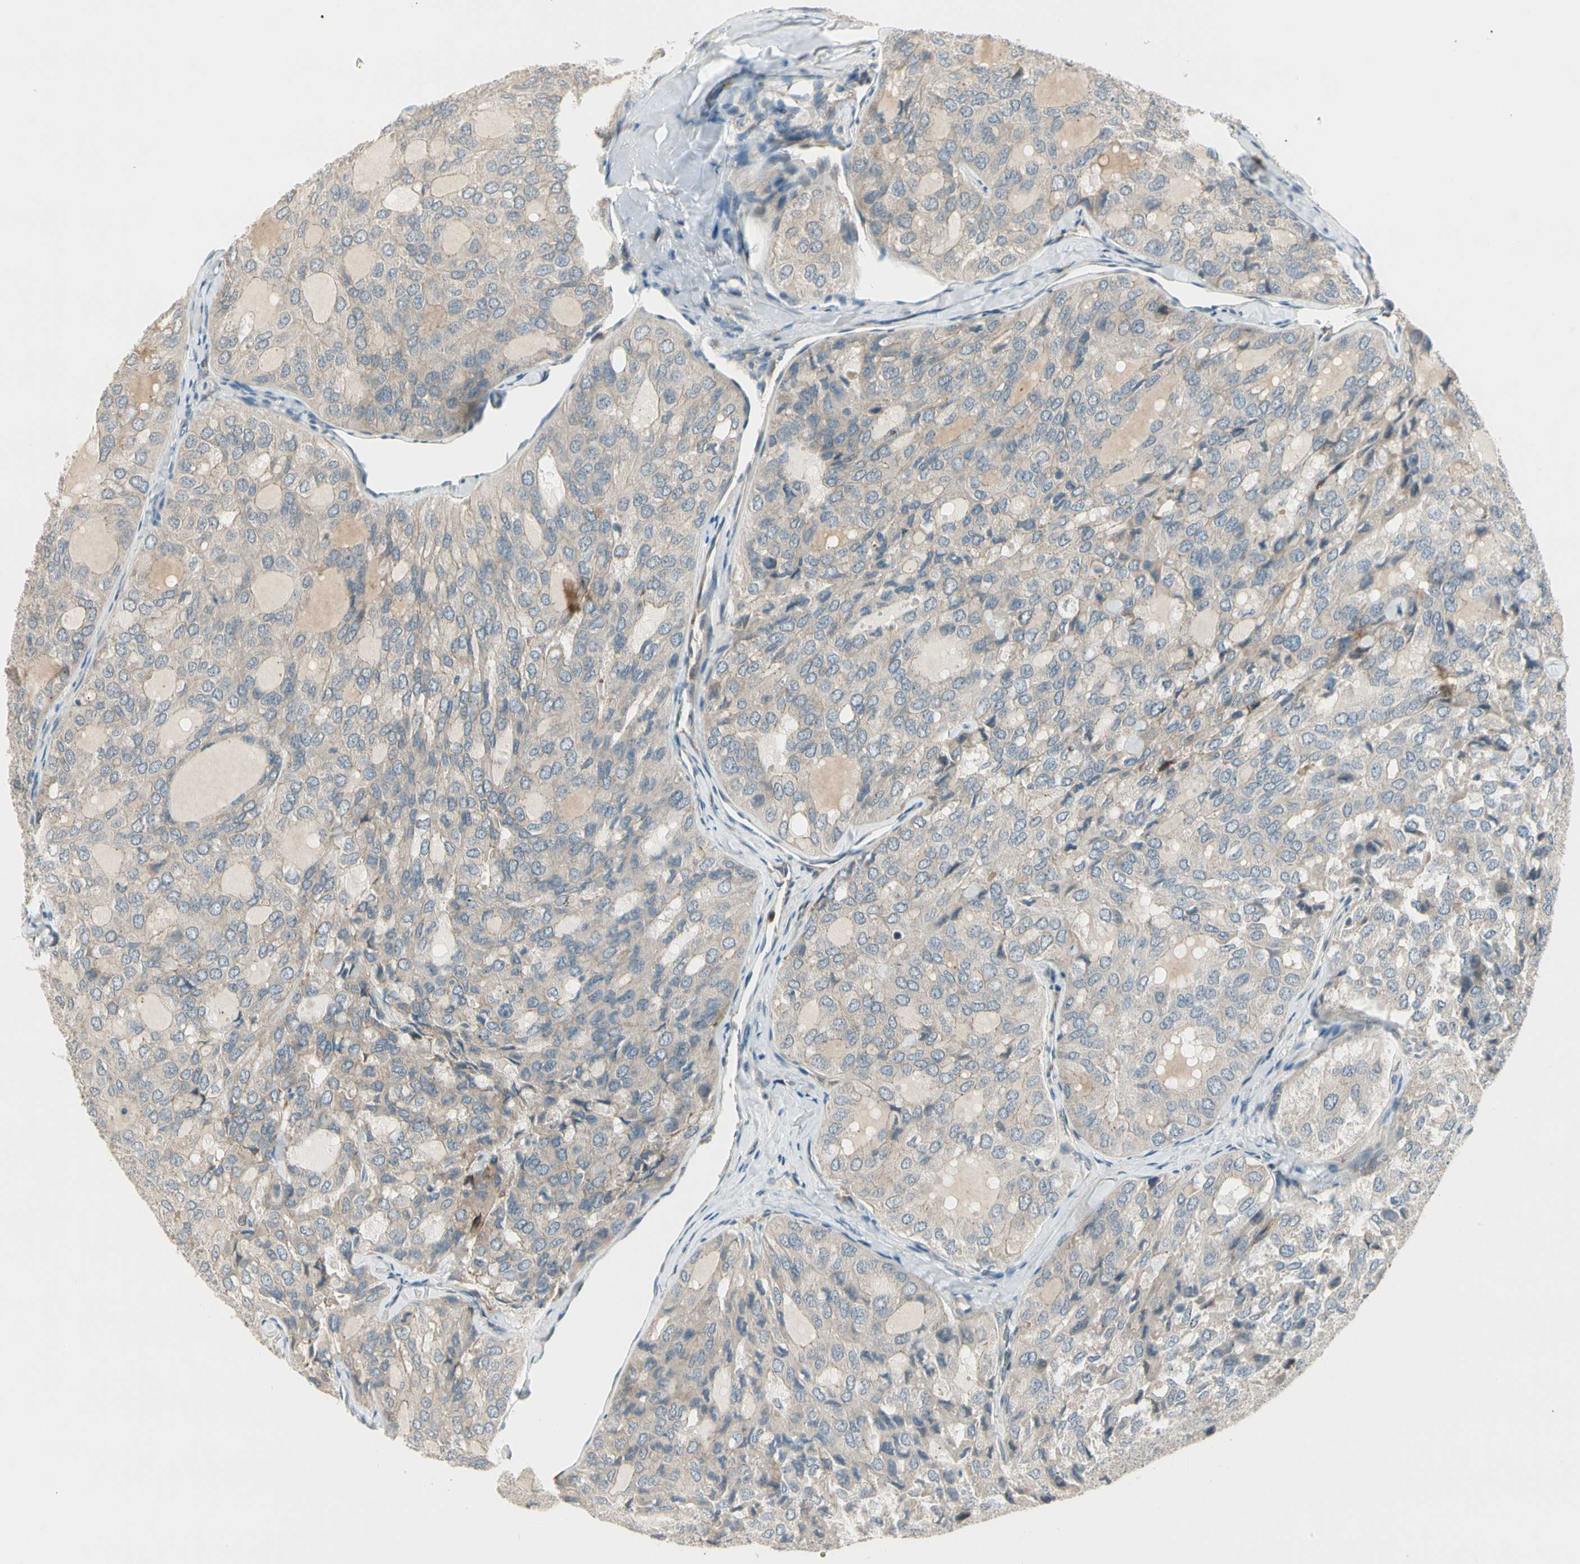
{"staining": {"intensity": "negative", "quantity": "none", "location": "none"}, "tissue": "thyroid cancer", "cell_type": "Tumor cells", "image_type": "cancer", "snomed": [{"axis": "morphology", "description": "Follicular adenoma carcinoma, NOS"}, {"axis": "topography", "description": "Thyroid gland"}], "caption": "This is a image of immunohistochemistry (IHC) staining of thyroid cancer, which shows no expression in tumor cells.", "gene": "PCDHB15", "patient": {"sex": "male", "age": 75}}